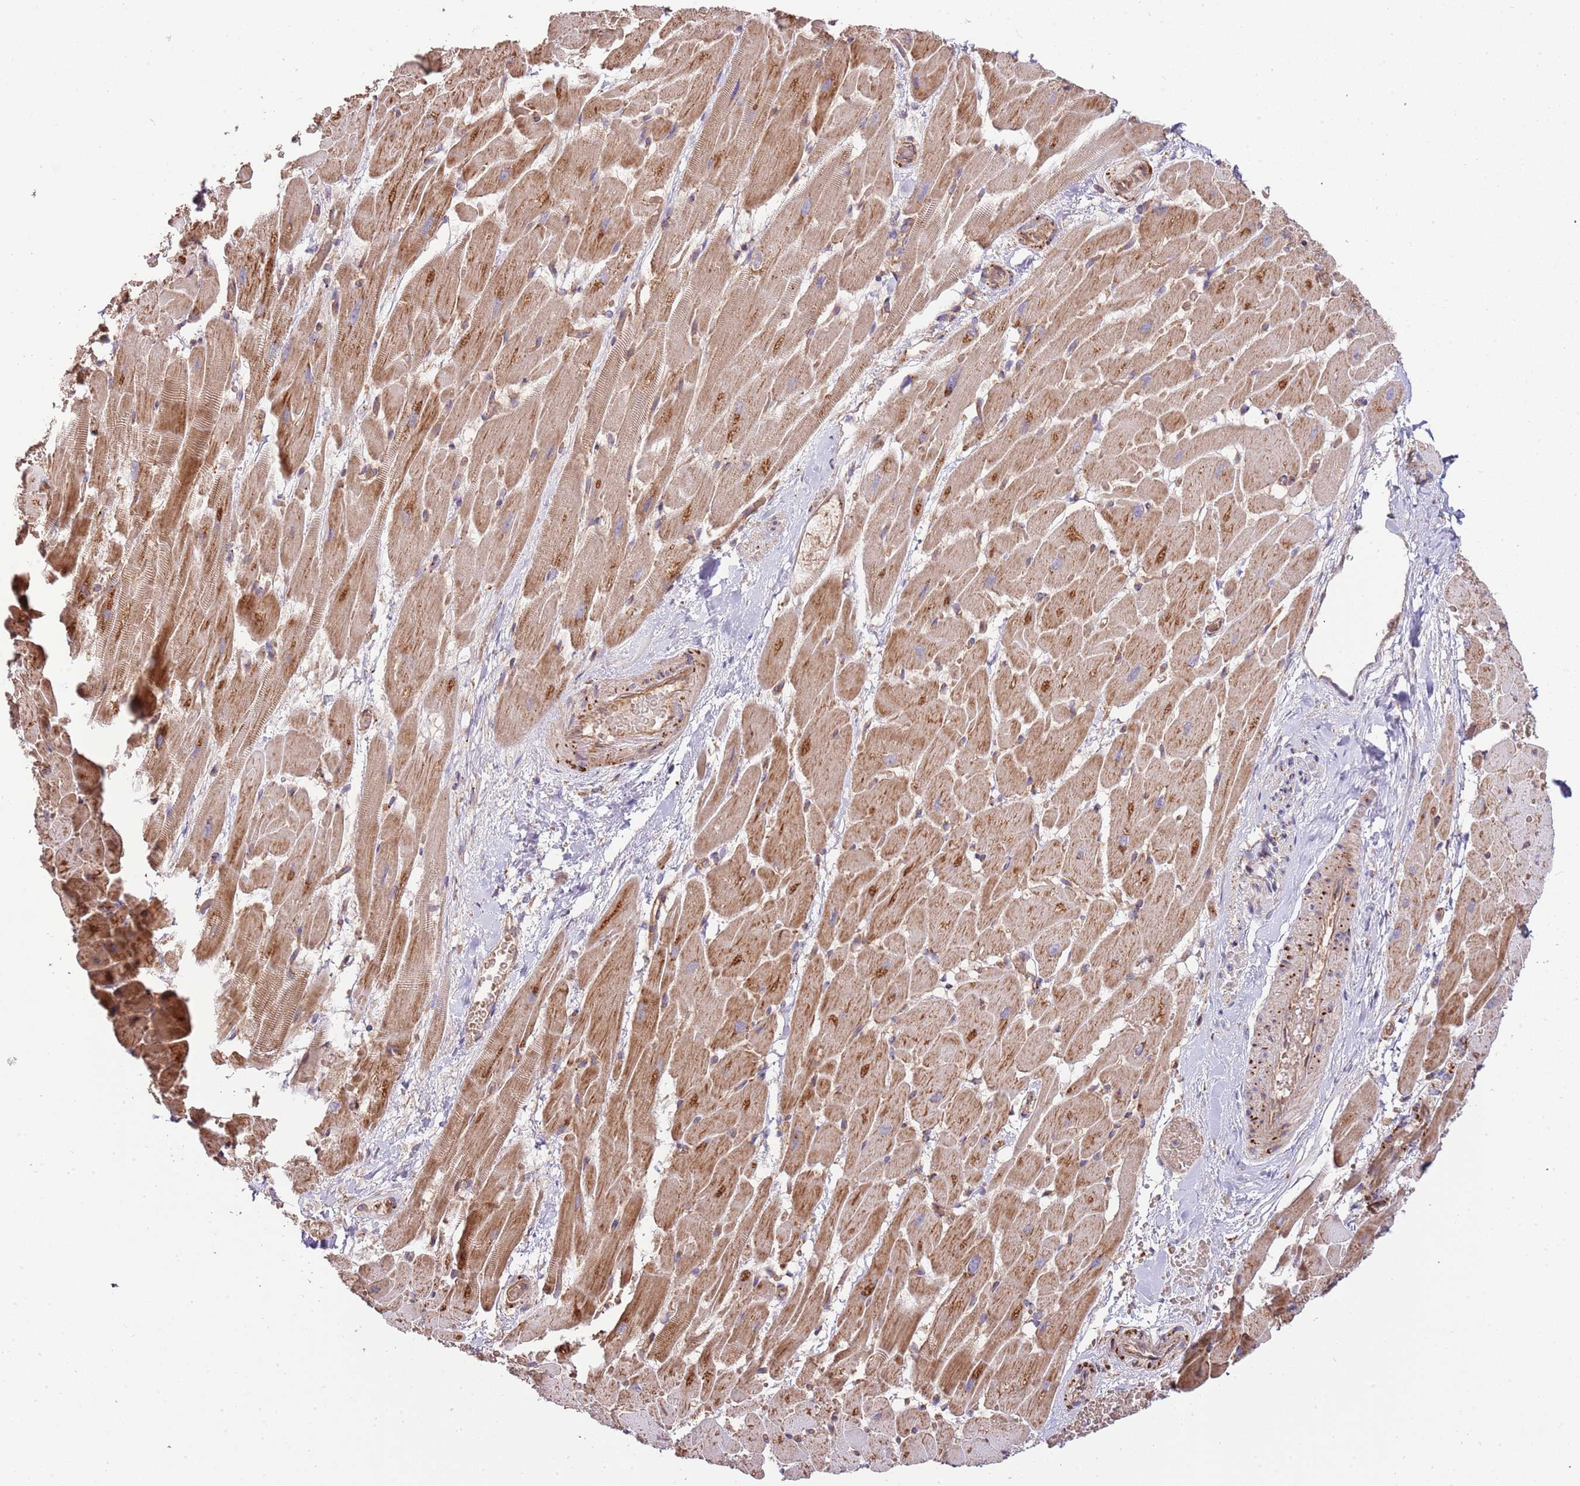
{"staining": {"intensity": "moderate", "quantity": ">75%", "location": "cytoplasmic/membranous"}, "tissue": "heart muscle", "cell_type": "Cardiomyocytes", "image_type": "normal", "snomed": [{"axis": "morphology", "description": "Normal tissue, NOS"}, {"axis": "topography", "description": "Heart"}], "caption": "Brown immunohistochemical staining in benign heart muscle exhibits moderate cytoplasmic/membranous staining in about >75% of cardiomyocytes.", "gene": "DOCK6", "patient": {"sex": "male", "age": 37}}